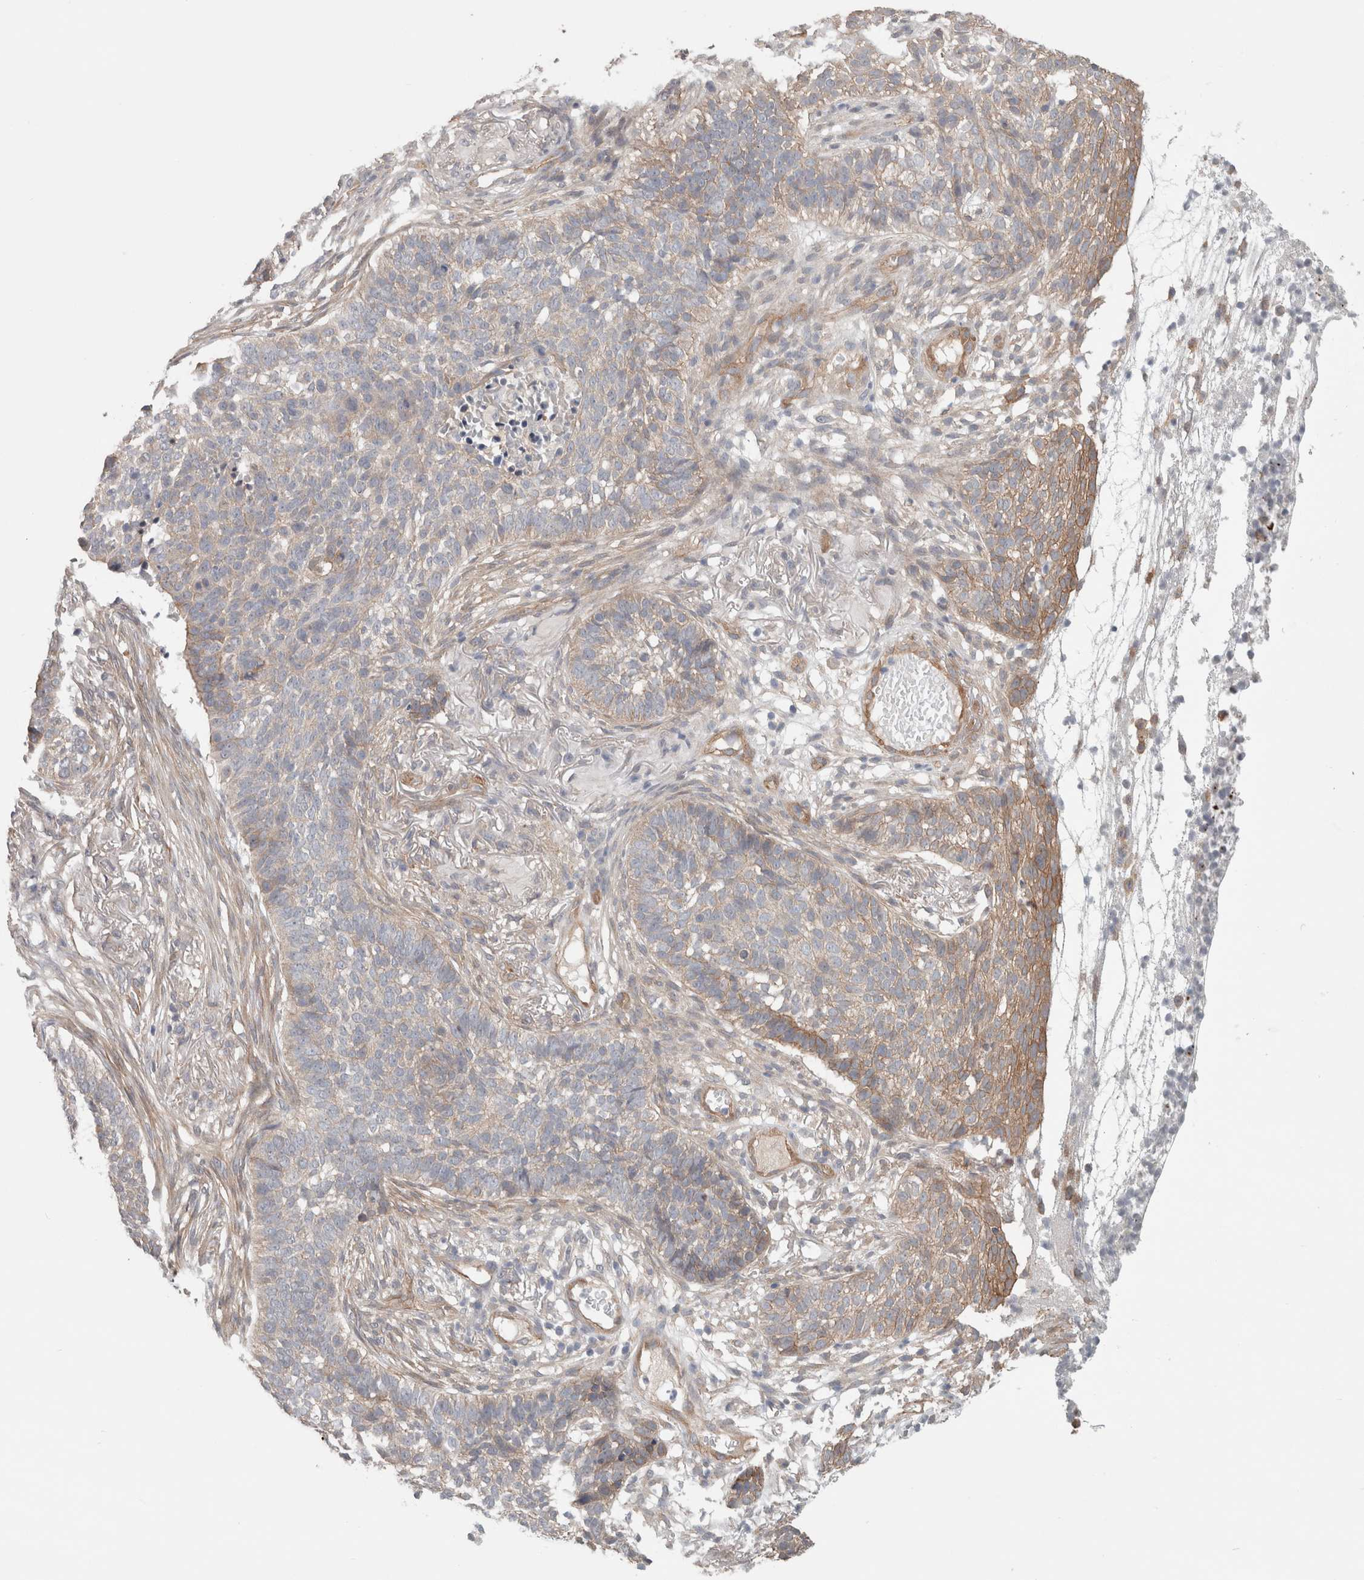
{"staining": {"intensity": "weak", "quantity": "<25%", "location": "cytoplasmic/membranous"}, "tissue": "skin cancer", "cell_type": "Tumor cells", "image_type": "cancer", "snomed": [{"axis": "morphology", "description": "Basal cell carcinoma"}, {"axis": "topography", "description": "Skin"}], "caption": "Protein analysis of skin cancer reveals no significant staining in tumor cells. (DAB (3,3'-diaminobenzidine) immunohistochemistry (IHC) with hematoxylin counter stain).", "gene": "RASAL2", "patient": {"sex": "male", "age": 85}}